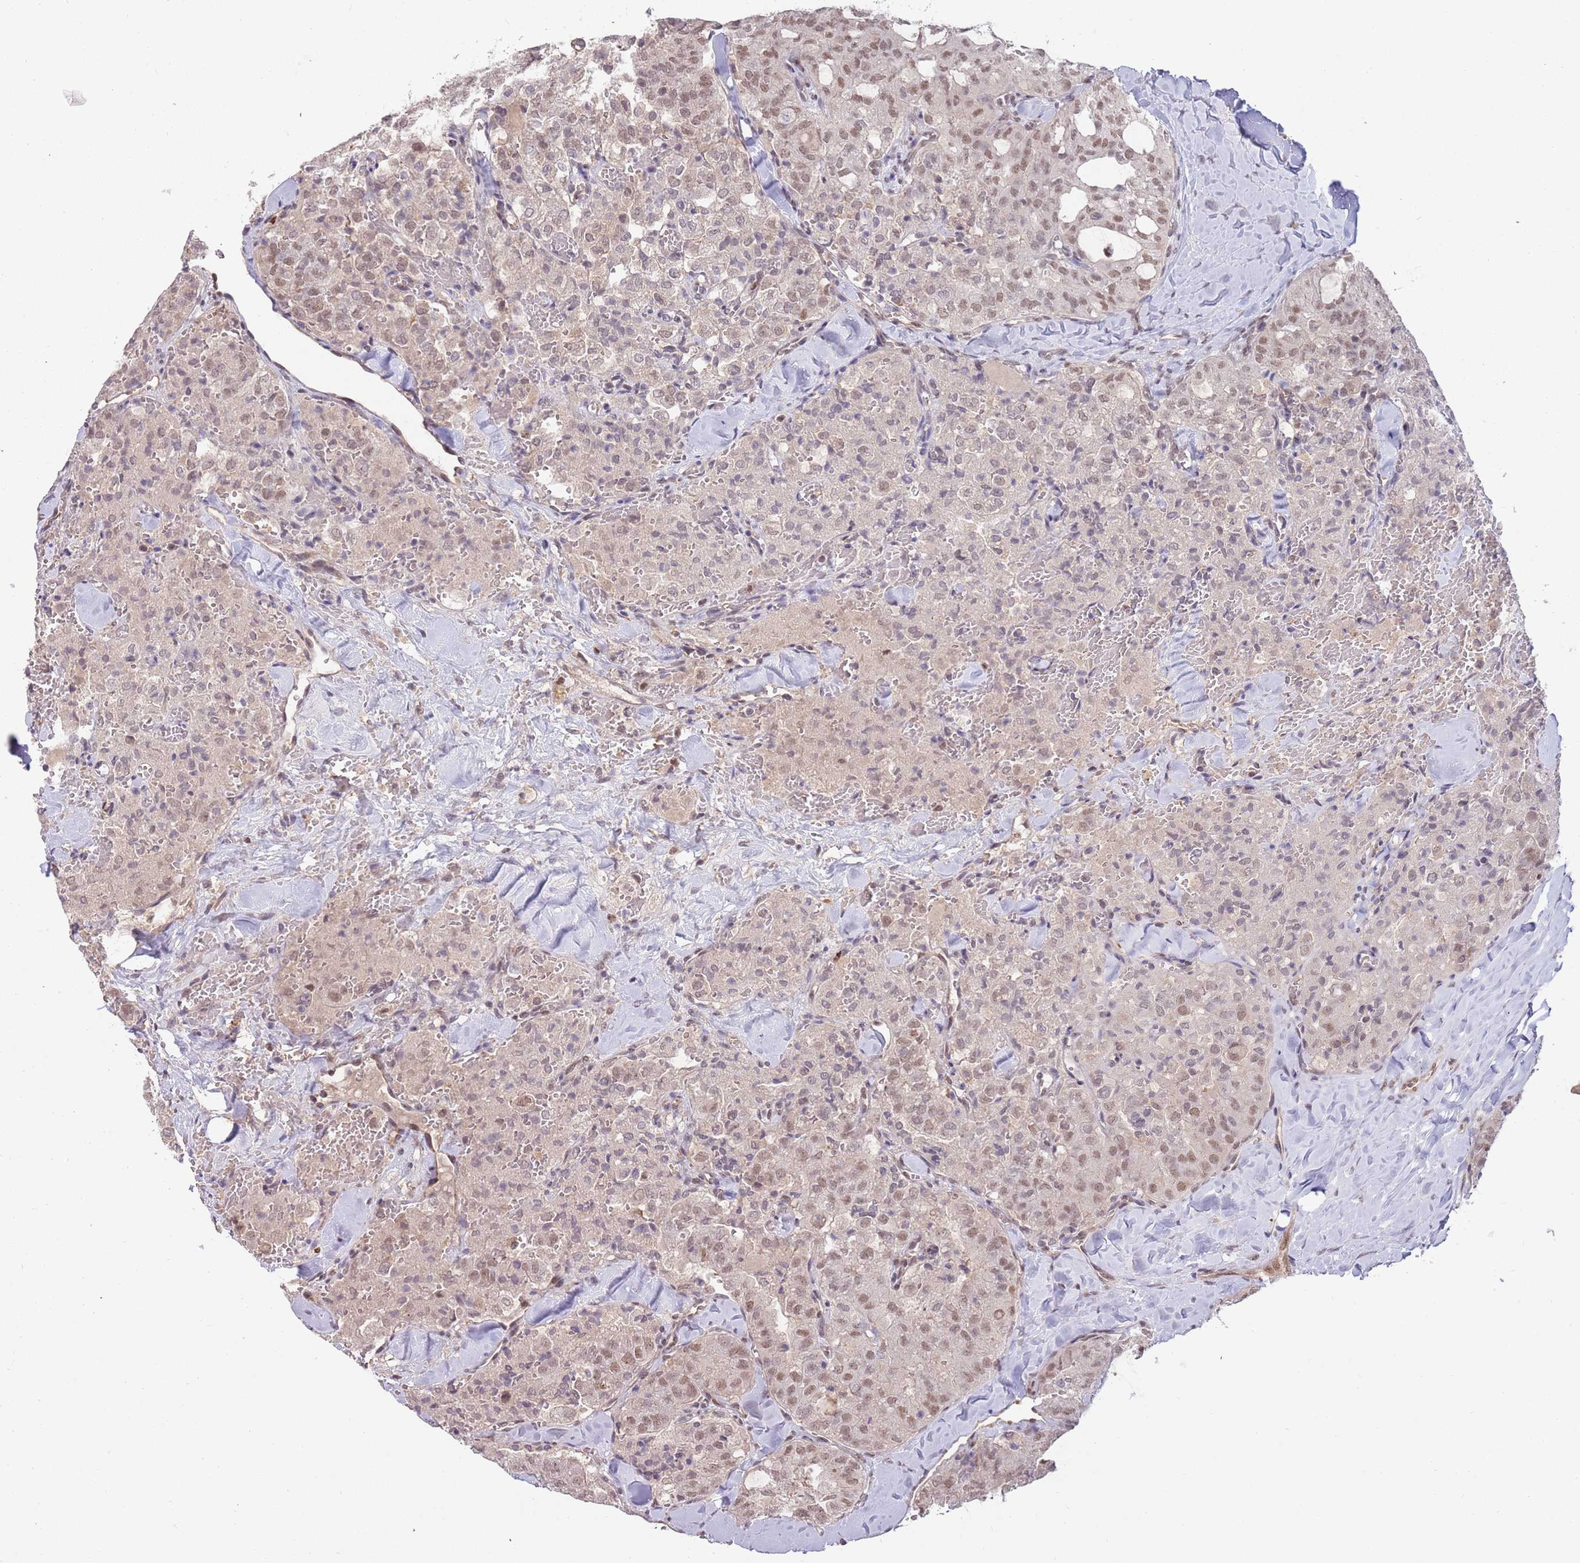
{"staining": {"intensity": "moderate", "quantity": "25%-75%", "location": "nuclear"}, "tissue": "thyroid cancer", "cell_type": "Tumor cells", "image_type": "cancer", "snomed": [{"axis": "morphology", "description": "Follicular adenoma carcinoma, NOS"}, {"axis": "topography", "description": "Thyroid gland"}], "caption": "A photomicrograph of human thyroid cancer (follicular adenoma carcinoma) stained for a protein exhibits moderate nuclear brown staining in tumor cells.", "gene": "ZBTB7A", "patient": {"sex": "male", "age": 75}}